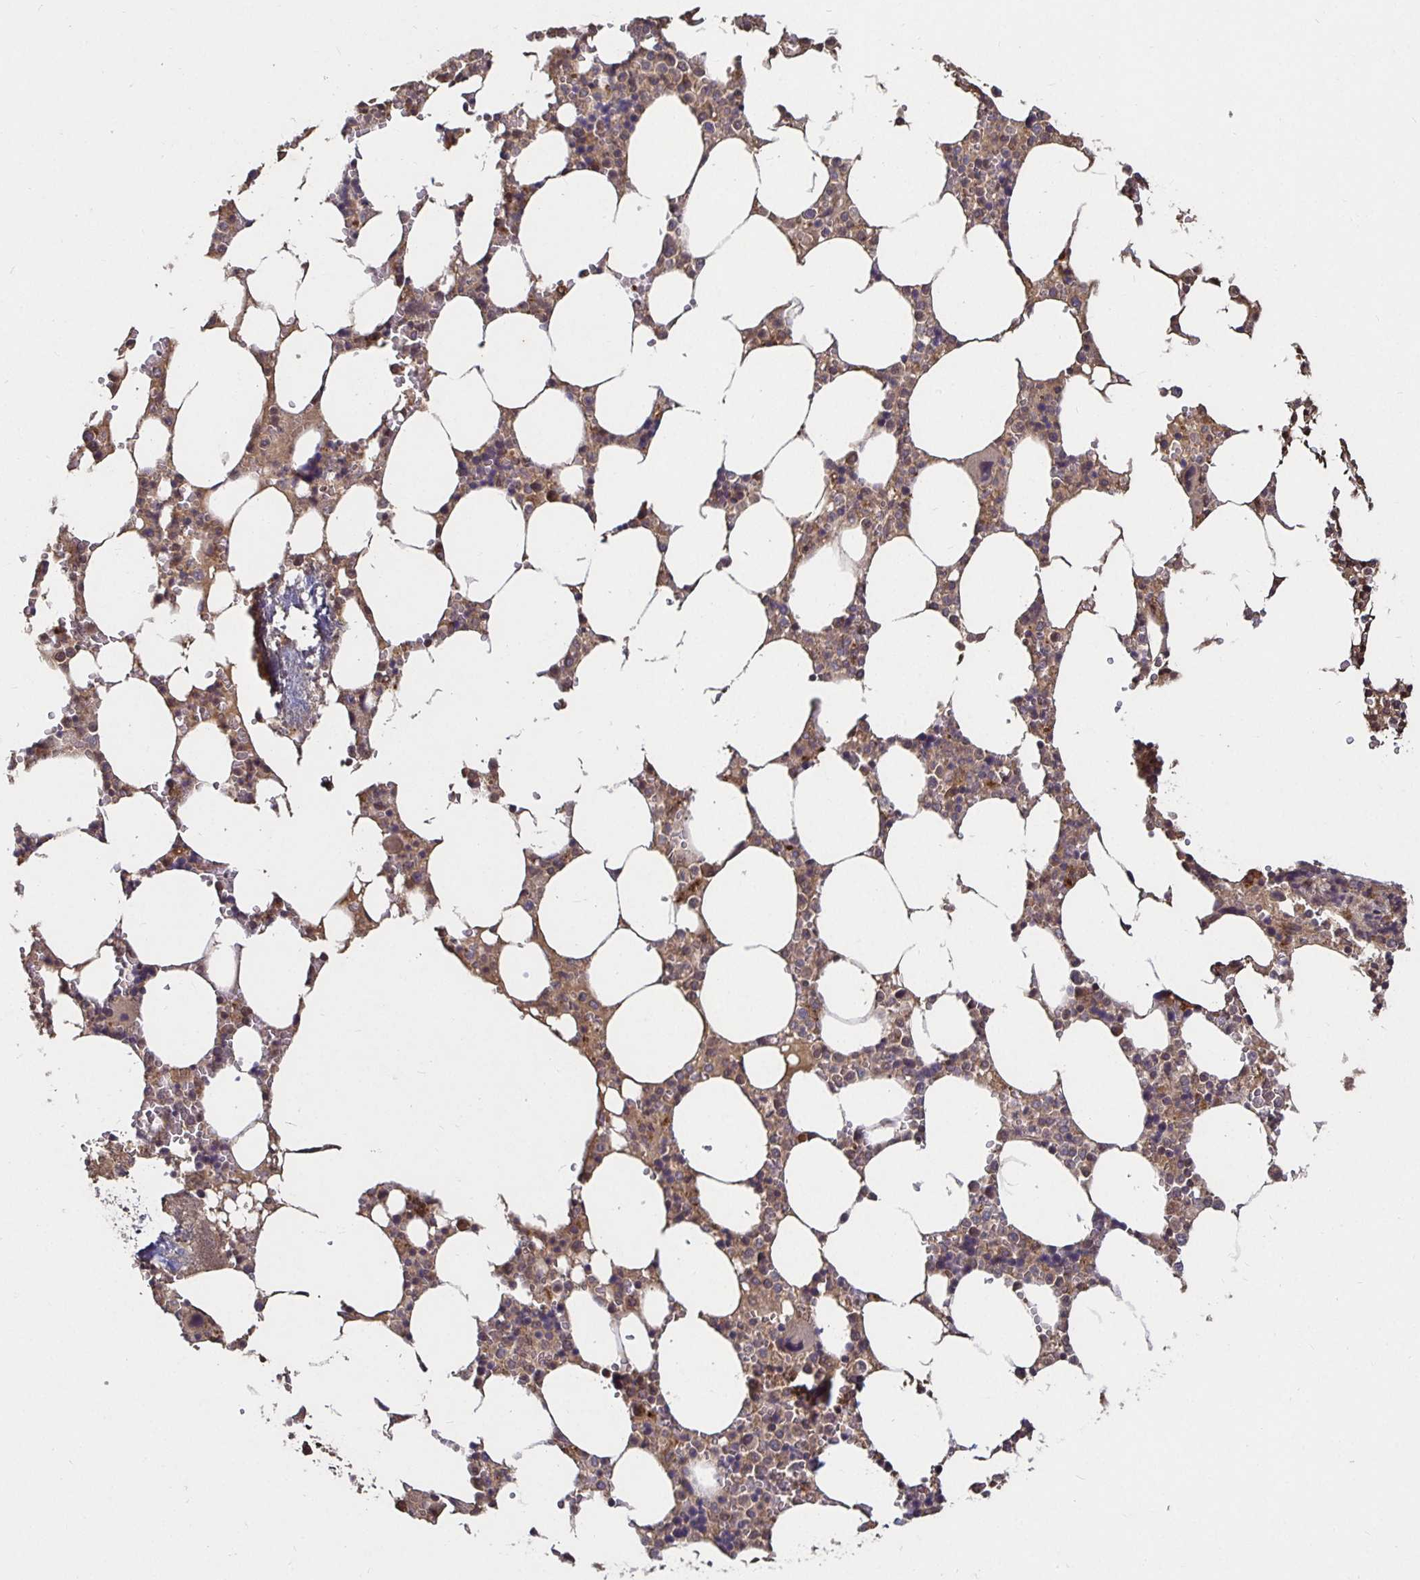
{"staining": {"intensity": "weak", "quantity": "25%-75%", "location": "cytoplasmic/membranous"}, "tissue": "bone marrow", "cell_type": "Hematopoietic cells", "image_type": "normal", "snomed": [{"axis": "morphology", "description": "Normal tissue, NOS"}, {"axis": "topography", "description": "Bone marrow"}], "caption": "The immunohistochemical stain shows weak cytoplasmic/membranous positivity in hematopoietic cells of normal bone marrow.", "gene": "SMYD3", "patient": {"sex": "male", "age": 64}}